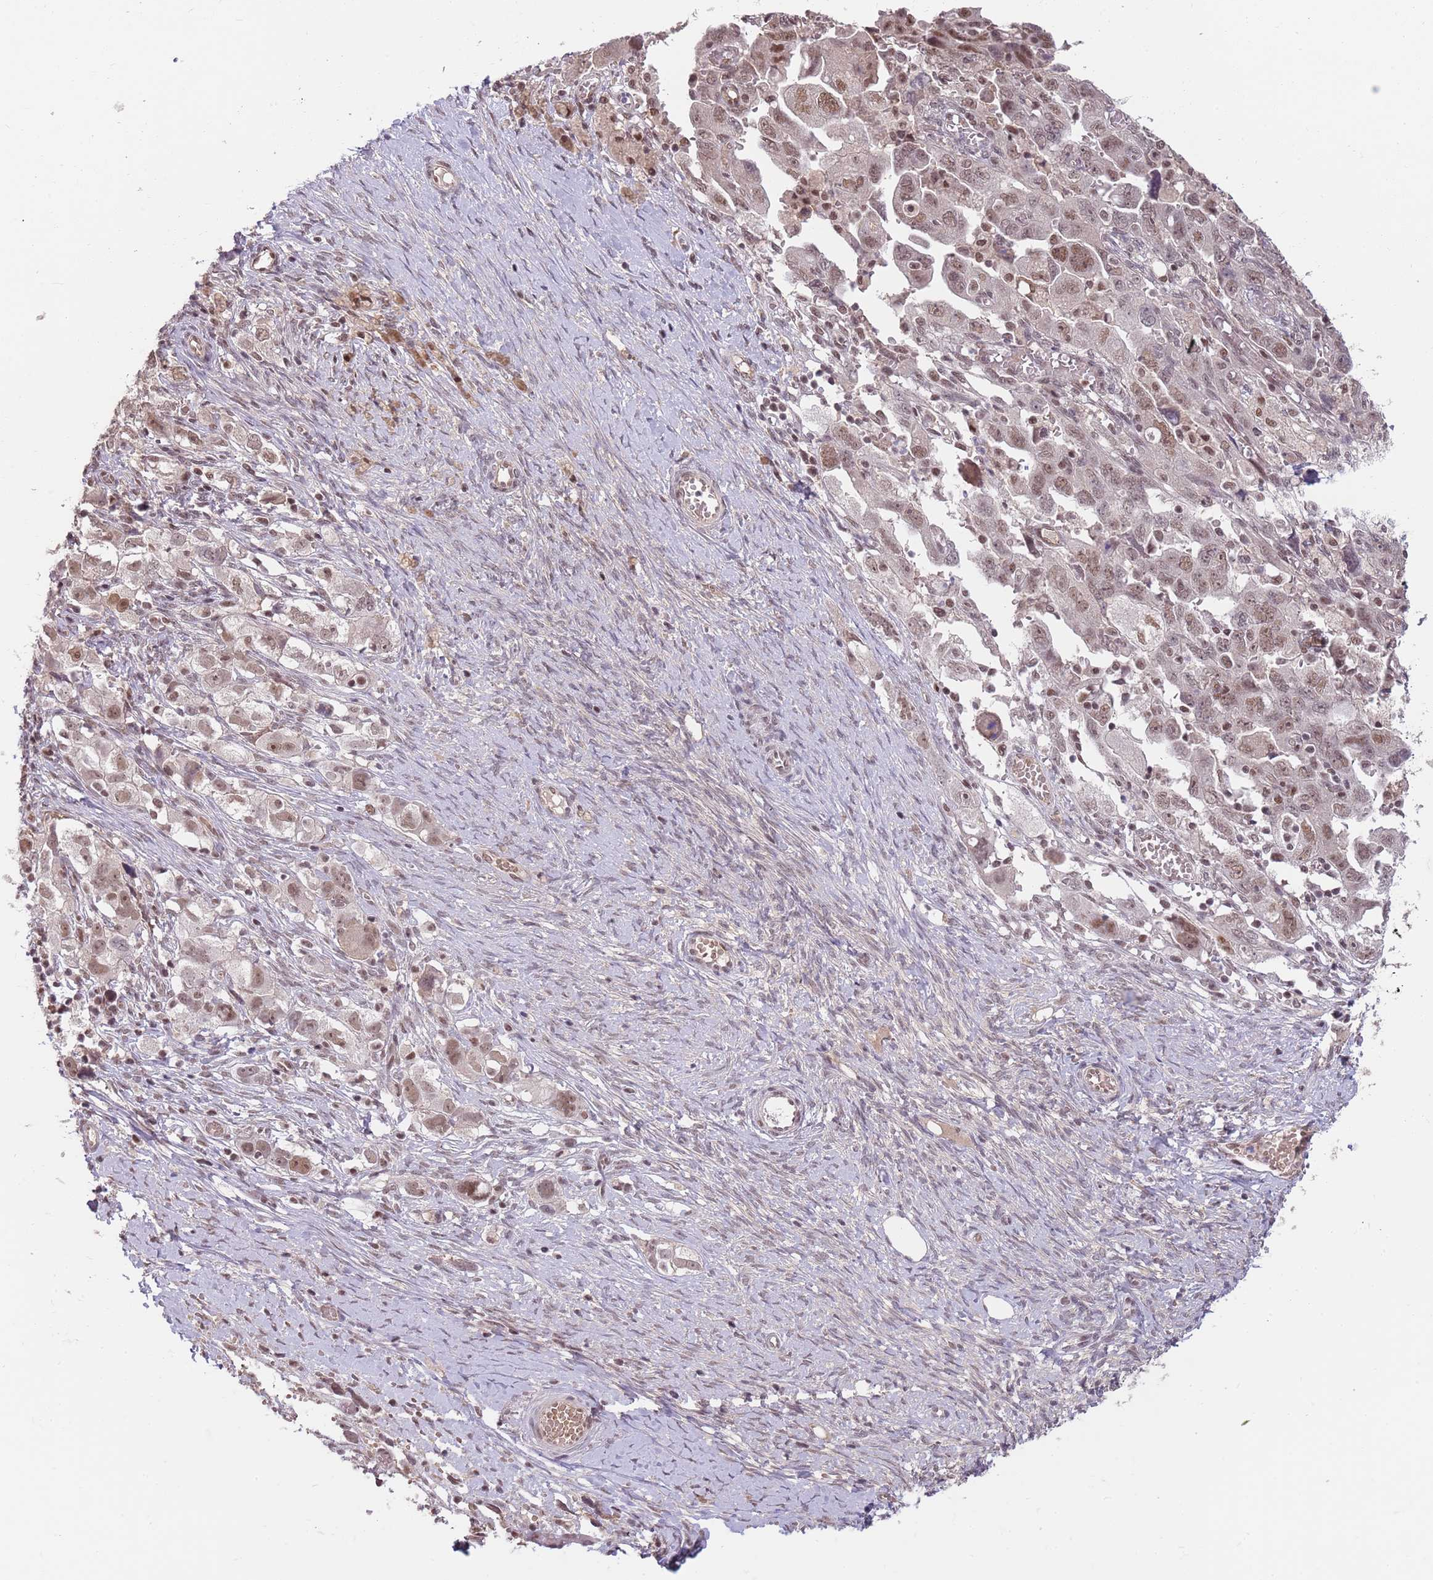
{"staining": {"intensity": "moderate", "quantity": ">75%", "location": "nuclear"}, "tissue": "ovarian cancer", "cell_type": "Tumor cells", "image_type": "cancer", "snomed": [{"axis": "morphology", "description": "Carcinoma, NOS"}, {"axis": "morphology", "description": "Cystadenocarcinoma, serous, NOS"}, {"axis": "topography", "description": "Ovary"}], "caption": "IHC of ovarian cancer reveals medium levels of moderate nuclear positivity in about >75% of tumor cells. (DAB (3,3'-diaminobenzidine) IHC, brown staining for protein, blue staining for nuclei).", "gene": "ZBTB7A", "patient": {"sex": "female", "age": 69}}